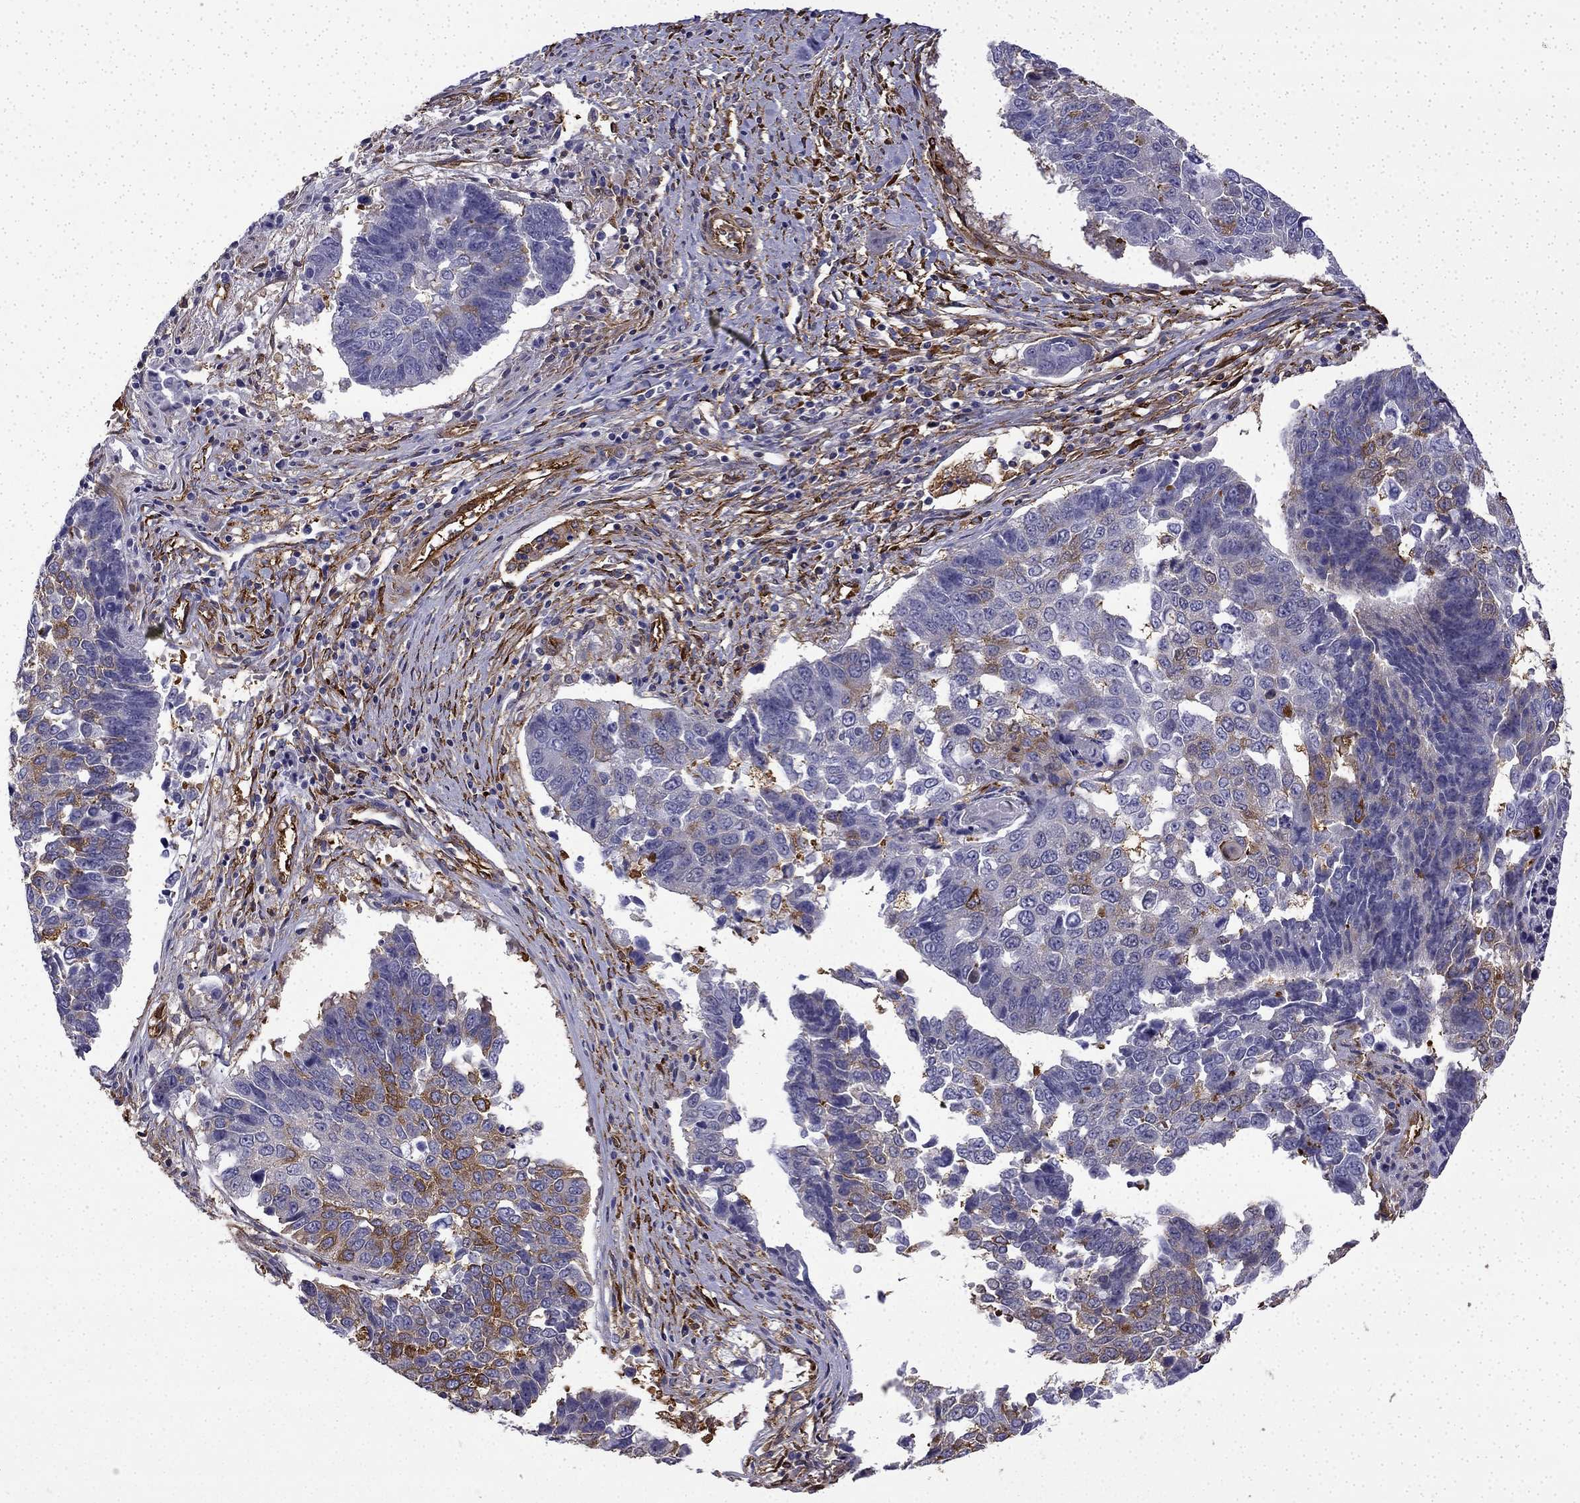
{"staining": {"intensity": "moderate", "quantity": "25%-75%", "location": "cytoplasmic/membranous"}, "tissue": "lung cancer", "cell_type": "Tumor cells", "image_type": "cancer", "snomed": [{"axis": "morphology", "description": "Squamous cell carcinoma, NOS"}, {"axis": "topography", "description": "Lung"}], "caption": "Human squamous cell carcinoma (lung) stained for a protein (brown) shows moderate cytoplasmic/membranous positive expression in about 25%-75% of tumor cells.", "gene": "MAP4", "patient": {"sex": "male", "age": 73}}